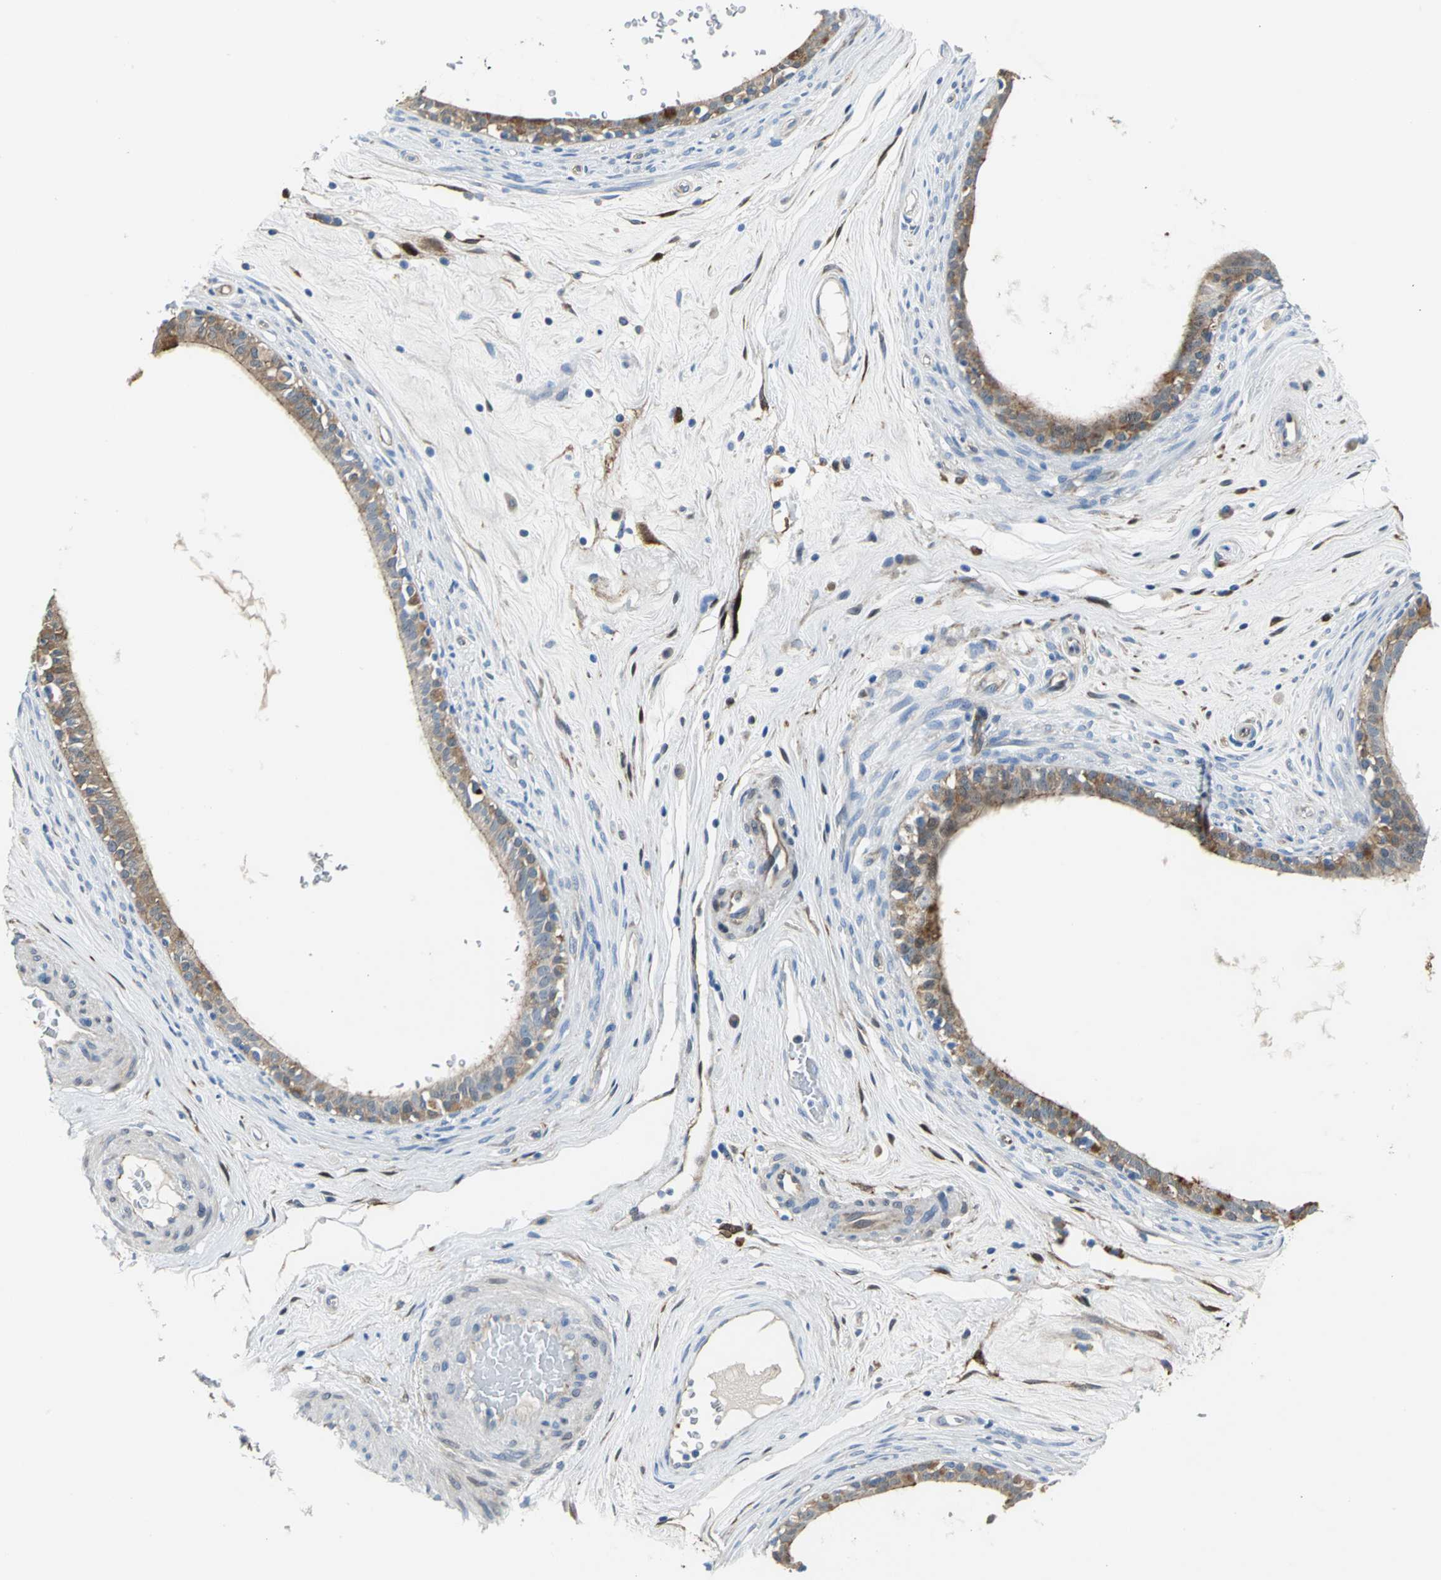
{"staining": {"intensity": "moderate", "quantity": ">75%", "location": "cytoplasmic/membranous"}, "tissue": "epididymis", "cell_type": "Glandular cells", "image_type": "normal", "snomed": [{"axis": "morphology", "description": "Normal tissue, NOS"}, {"axis": "morphology", "description": "Inflammation, NOS"}, {"axis": "topography", "description": "Epididymis"}], "caption": "Immunohistochemistry (IHC) image of benign epididymis: human epididymis stained using IHC demonstrates medium levels of moderate protein expression localized specifically in the cytoplasmic/membranous of glandular cells, appearing as a cytoplasmic/membranous brown color.", "gene": "ENSG00000285130", "patient": {"sex": "male", "age": 84}}